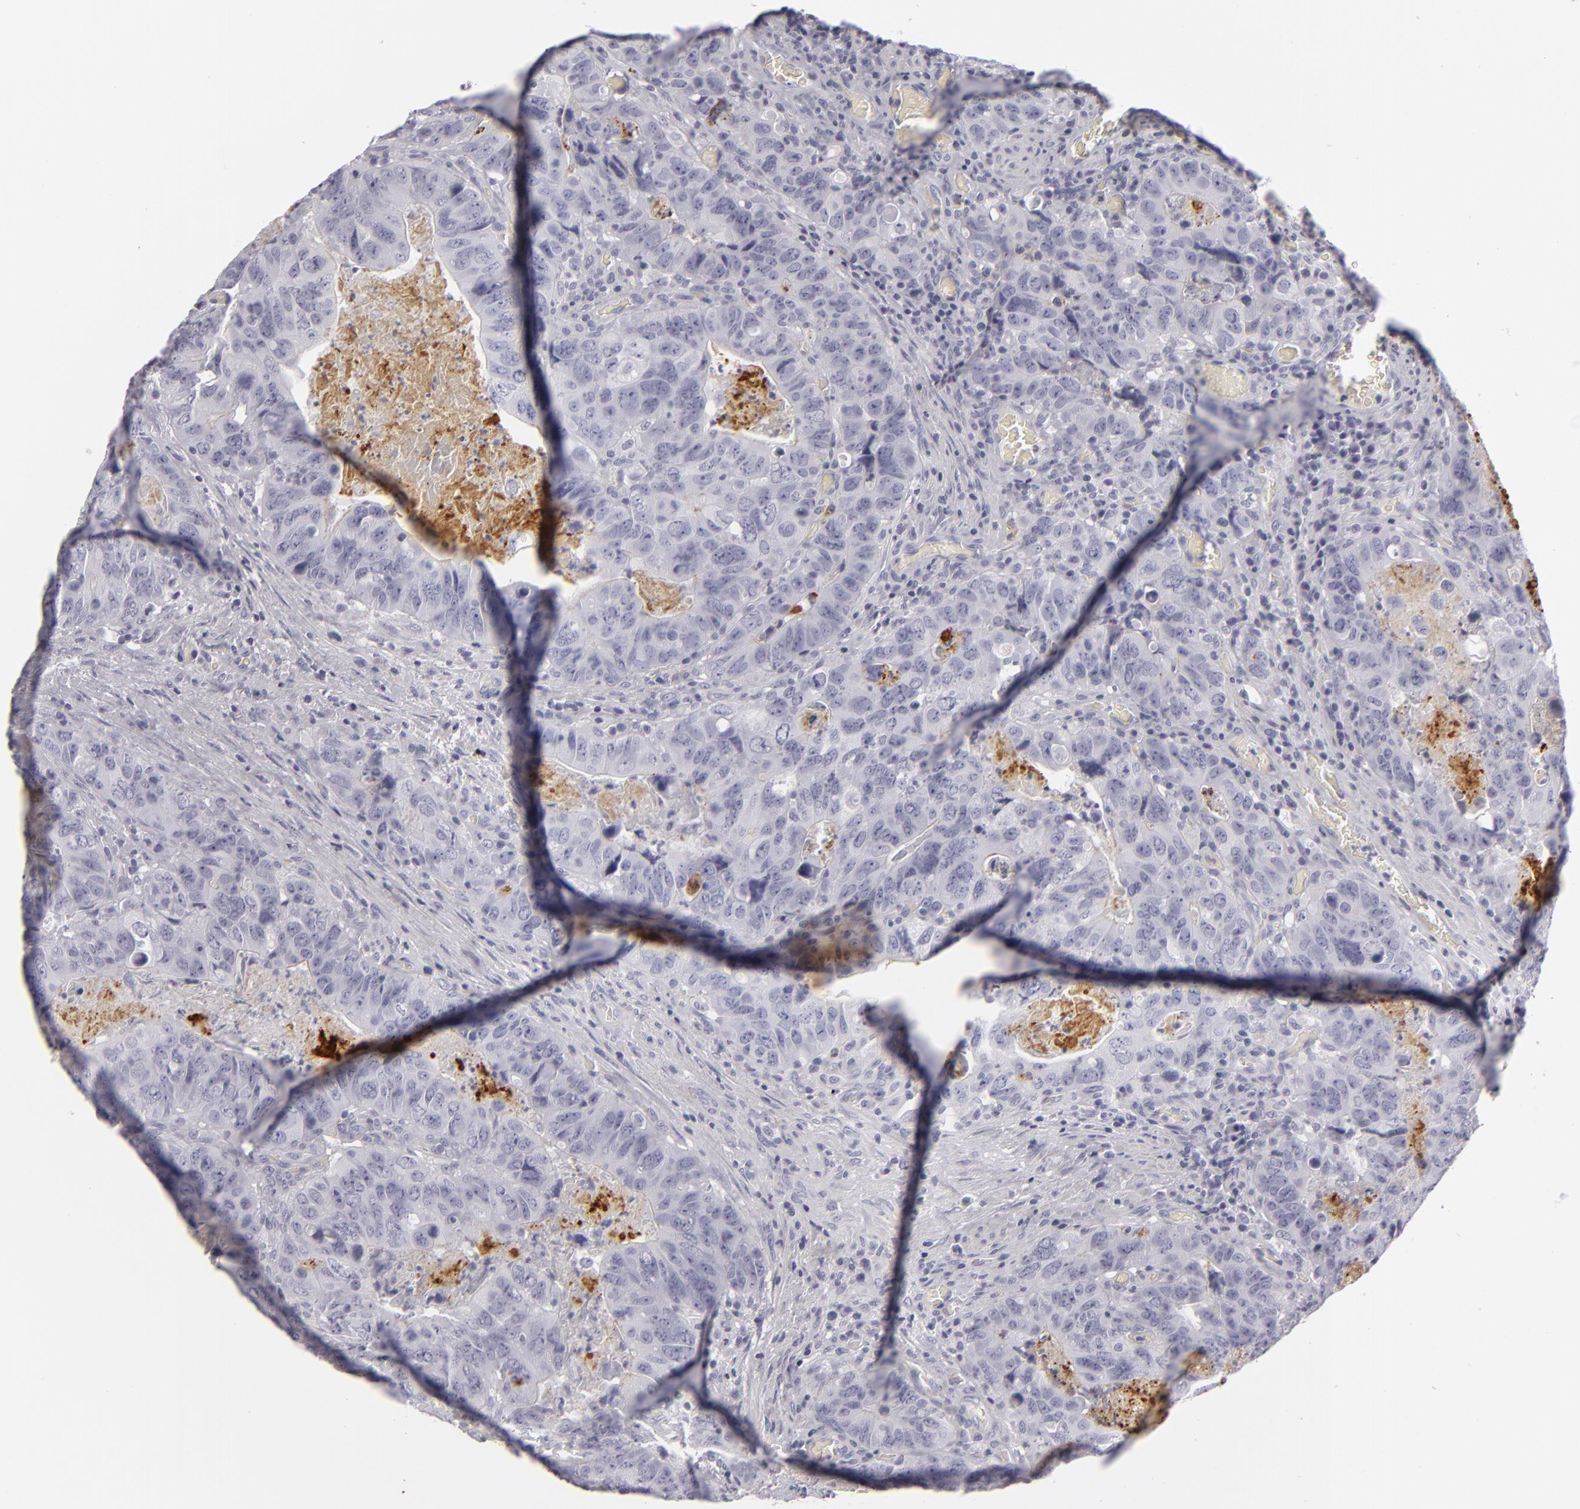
{"staining": {"intensity": "negative", "quantity": "none", "location": "none"}, "tissue": "colorectal cancer", "cell_type": "Tumor cells", "image_type": "cancer", "snomed": [{"axis": "morphology", "description": "Adenocarcinoma, NOS"}, {"axis": "topography", "description": "Rectum"}], "caption": "Immunohistochemistry histopathology image of colorectal cancer (adenocarcinoma) stained for a protein (brown), which demonstrates no staining in tumor cells. Brightfield microscopy of IHC stained with DAB (brown) and hematoxylin (blue), captured at high magnification.", "gene": "C9", "patient": {"sex": "female", "age": 82}}